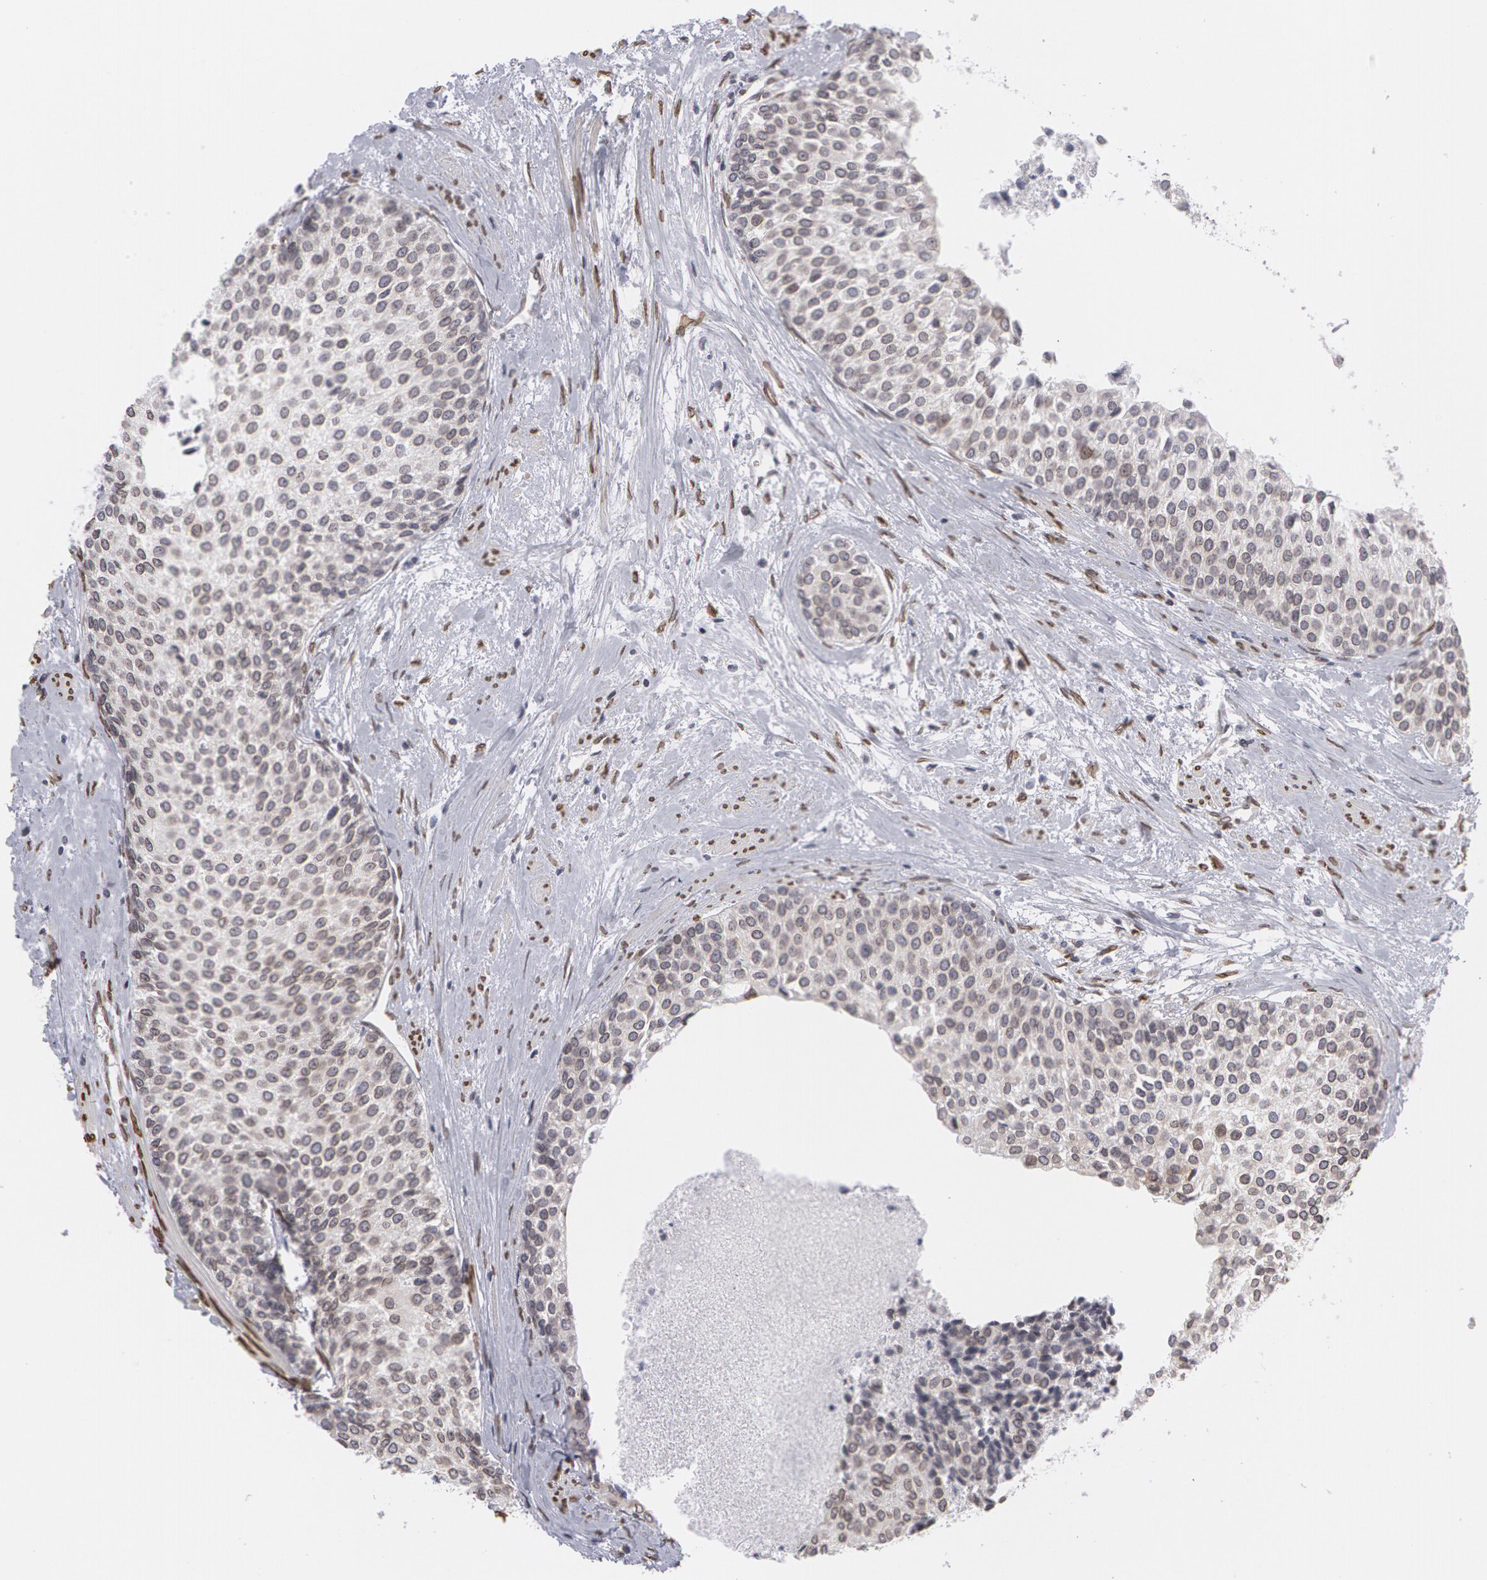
{"staining": {"intensity": "weak", "quantity": "25%-75%", "location": "nuclear"}, "tissue": "urothelial cancer", "cell_type": "Tumor cells", "image_type": "cancer", "snomed": [{"axis": "morphology", "description": "Urothelial carcinoma, Low grade"}, {"axis": "topography", "description": "Urinary bladder"}], "caption": "Immunohistochemistry (DAB (3,3'-diaminobenzidine)) staining of low-grade urothelial carcinoma shows weak nuclear protein expression in approximately 25%-75% of tumor cells.", "gene": "EMD", "patient": {"sex": "female", "age": 73}}